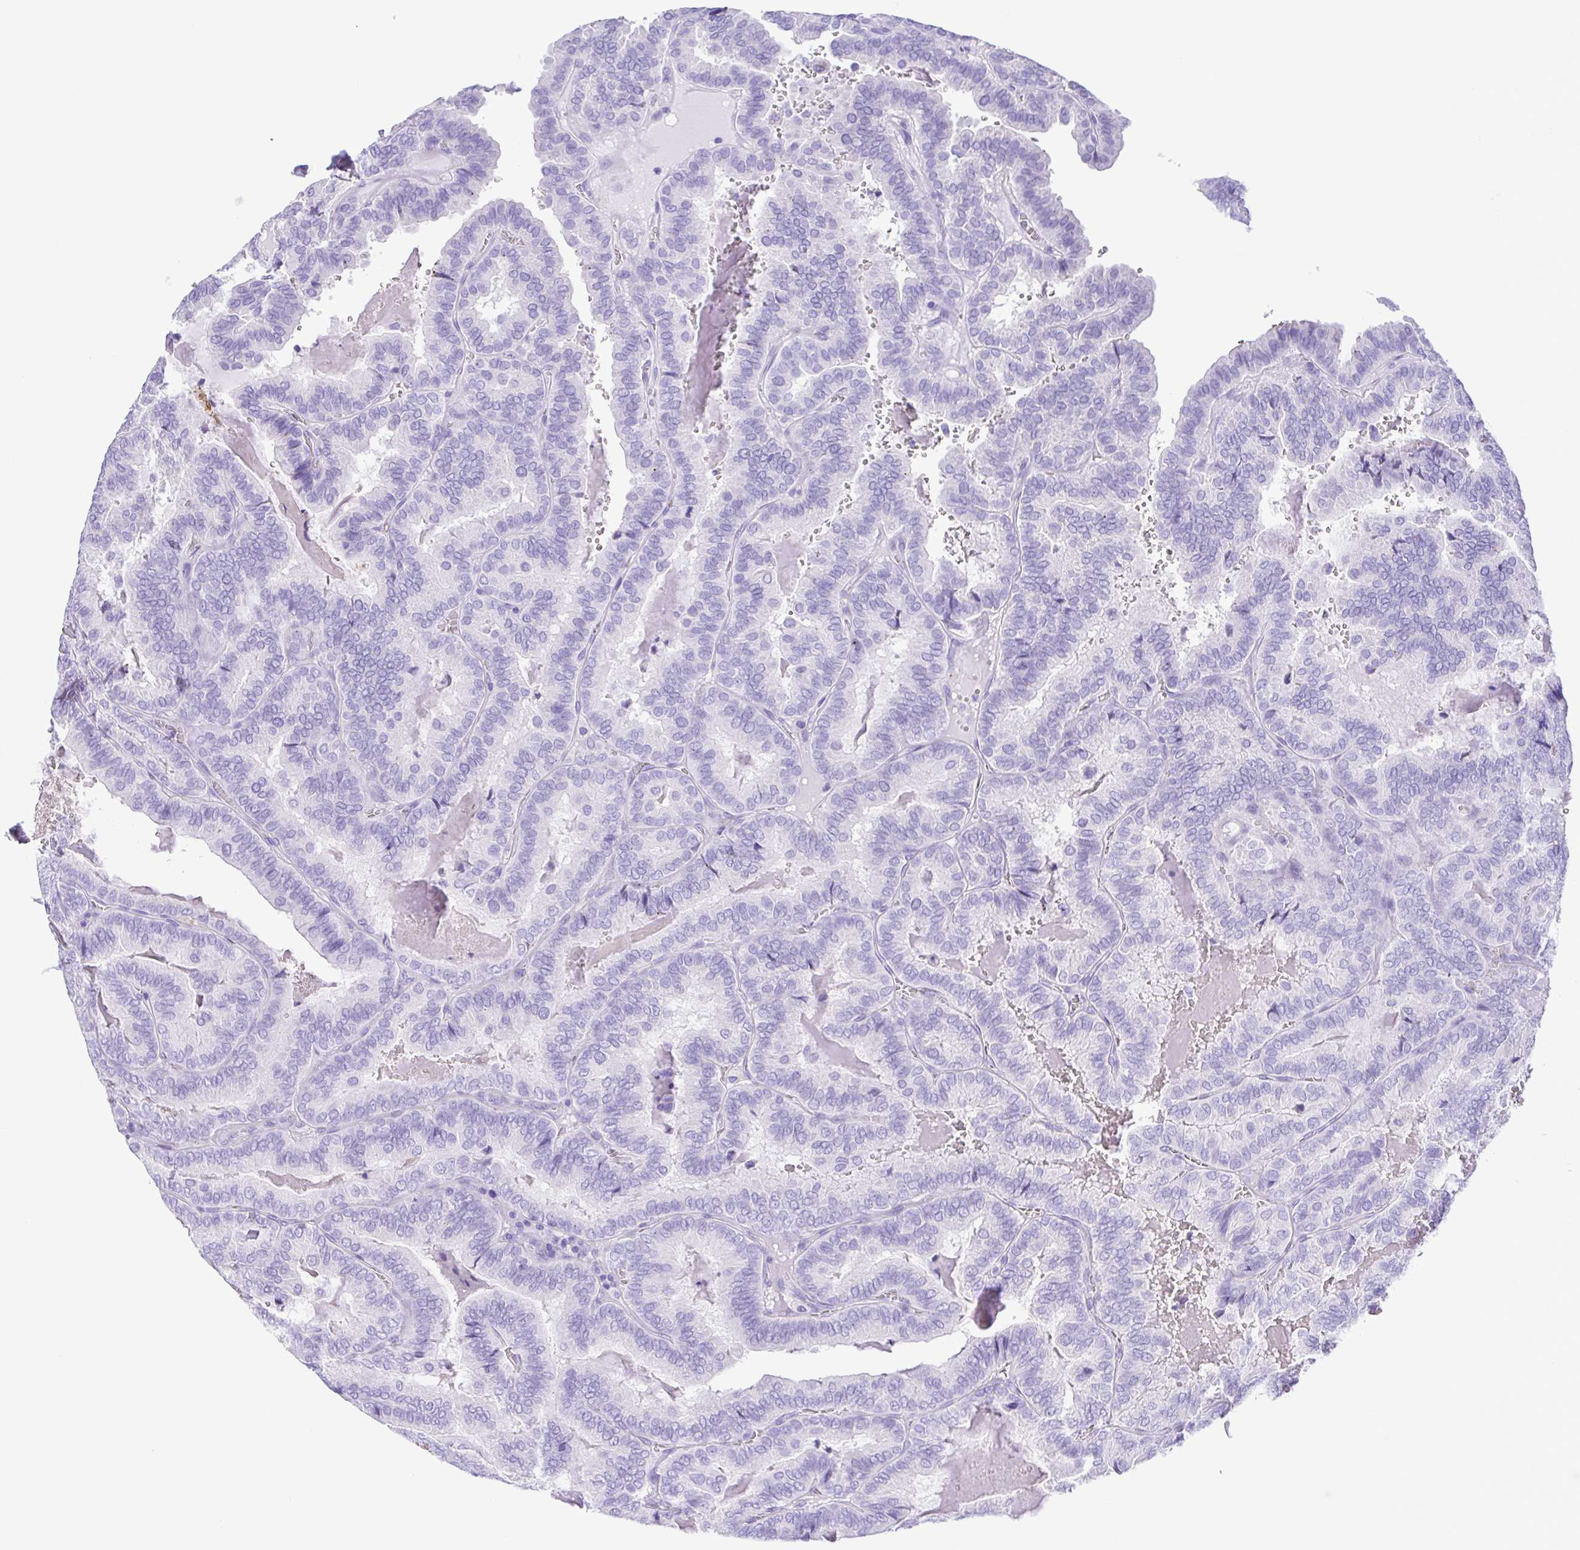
{"staining": {"intensity": "negative", "quantity": "none", "location": "none"}, "tissue": "thyroid cancer", "cell_type": "Tumor cells", "image_type": "cancer", "snomed": [{"axis": "morphology", "description": "Papillary adenocarcinoma, NOS"}, {"axis": "topography", "description": "Thyroid gland"}], "caption": "DAB immunohistochemical staining of human papillary adenocarcinoma (thyroid) demonstrates no significant staining in tumor cells. (Stains: DAB (3,3'-diaminobenzidine) immunohistochemistry with hematoxylin counter stain, Microscopy: brightfield microscopy at high magnification).", "gene": "OVGP1", "patient": {"sex": "female", "age": 75}}